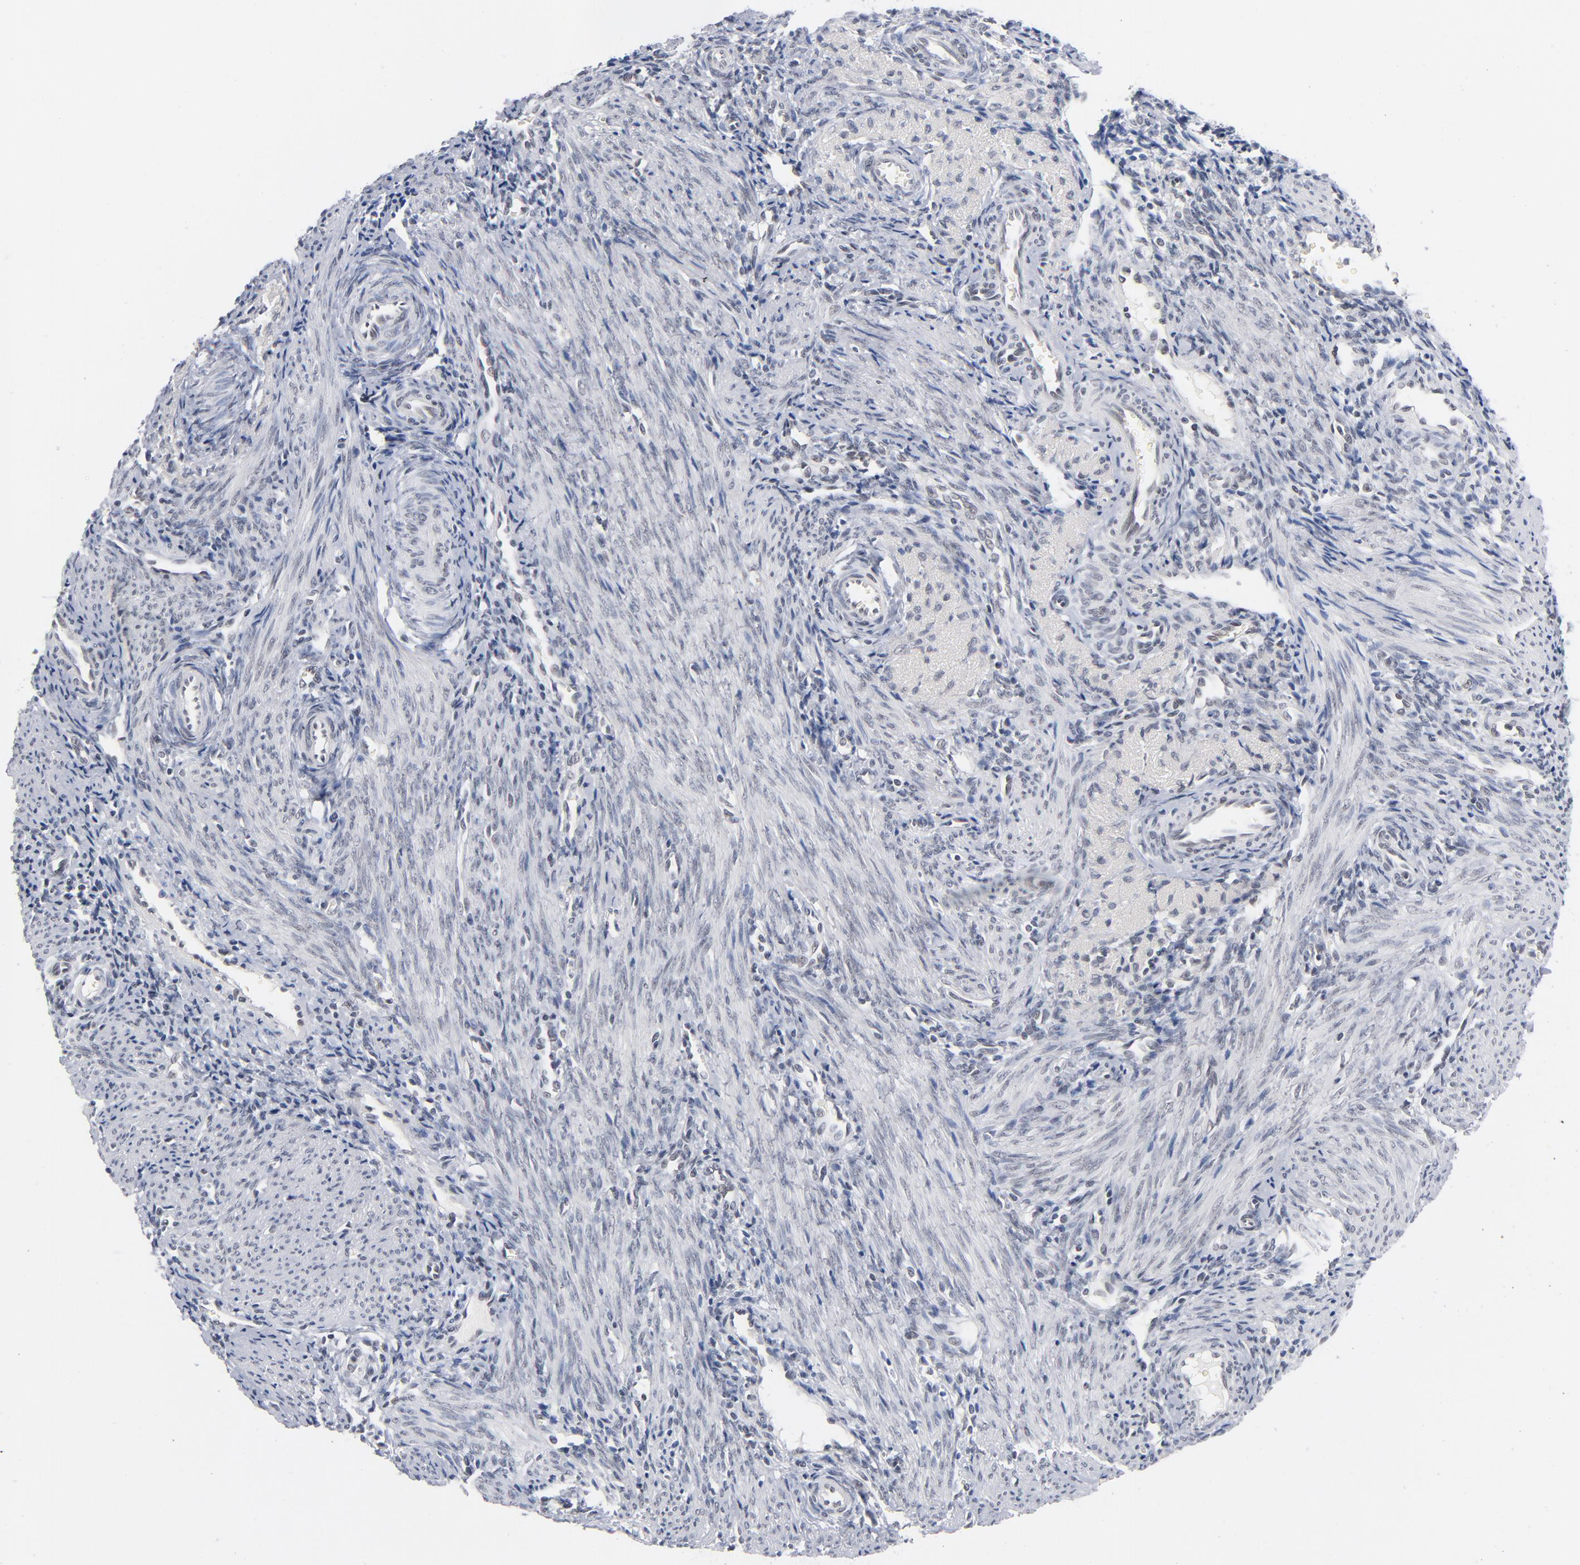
{"staining": {"intensity": "moderate", "quantity": "25%-75%", "location": "nuclear"}, "tissue": "endometrium", "cell_type": "Glandular cells", "image_type": "normal", "snomed": [{"axis": "morphology", "description": "Normal tissue, NOS"}, {"axis": "topography", "description": "Uterus"}, {"axis": "topography", "description": "Endometrium"}], "caption": "Endometrium stained with a brown dye shows moderate nuclear positive positivity in approximately 25%-75% of glandular cells.", "gene": "BAP1", "patient": {"sex": "female", "age": 33}}